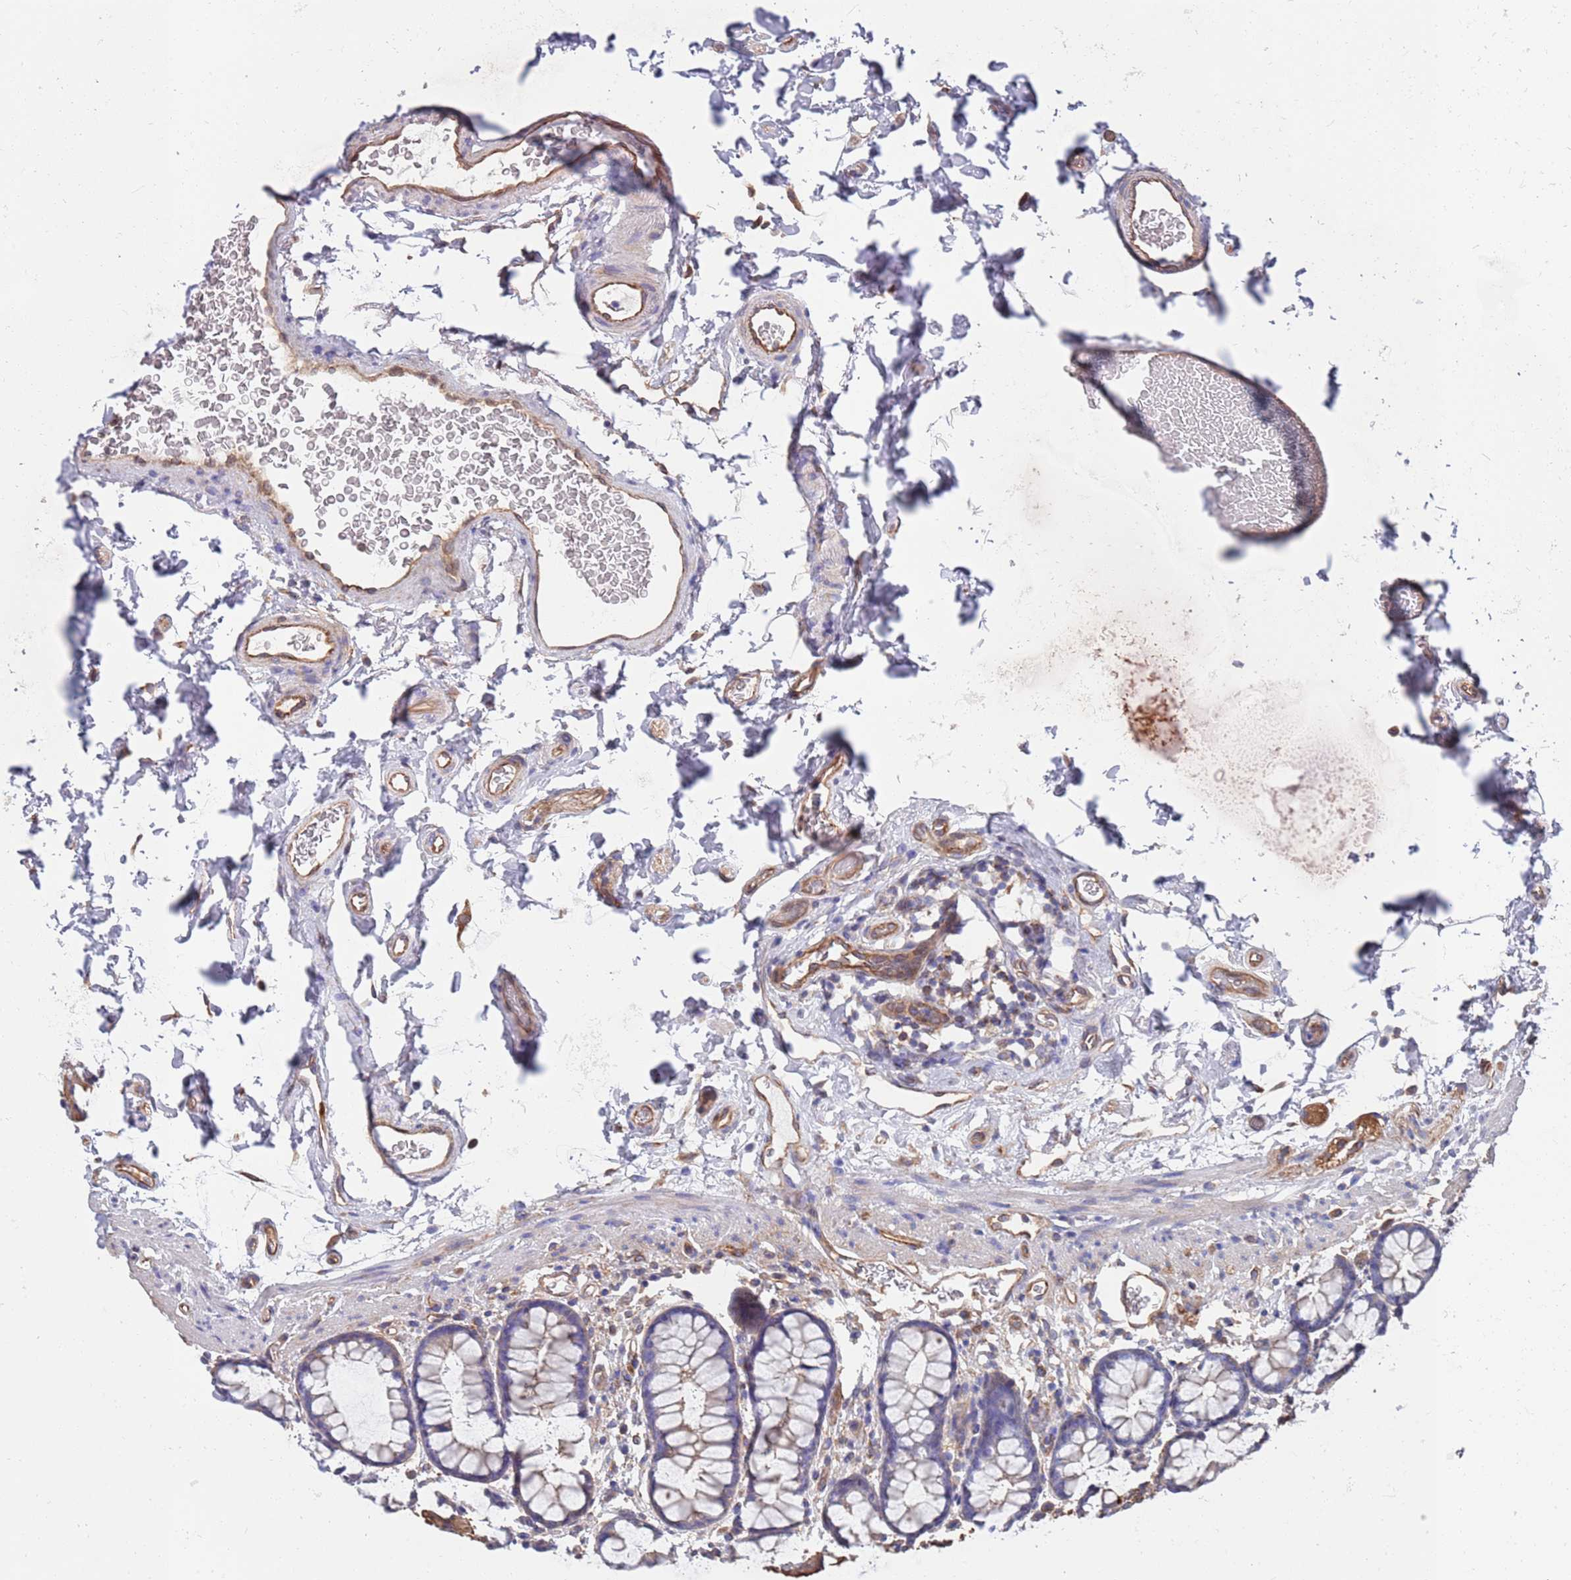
{"staining": {"intensity": "moderate", "quantity": ">75%", "location": "cytoplasmic/membranous"}, "tissue": "colon", "cell_type": "Endothelial cells", "image_type": "normal", "snomed": [{"axis": "morphology", "description": "Normal tissue, NOS"}, {"axis": "topography", "description": "Colon"}], "caption": "Protein analysis of benign colon shows moderate cytoplasmic/membranous positivity in approximately >75% of endothelial cells.", "gene": "JAKMIP2", "patient": {"sex": "female", "age": 82}}